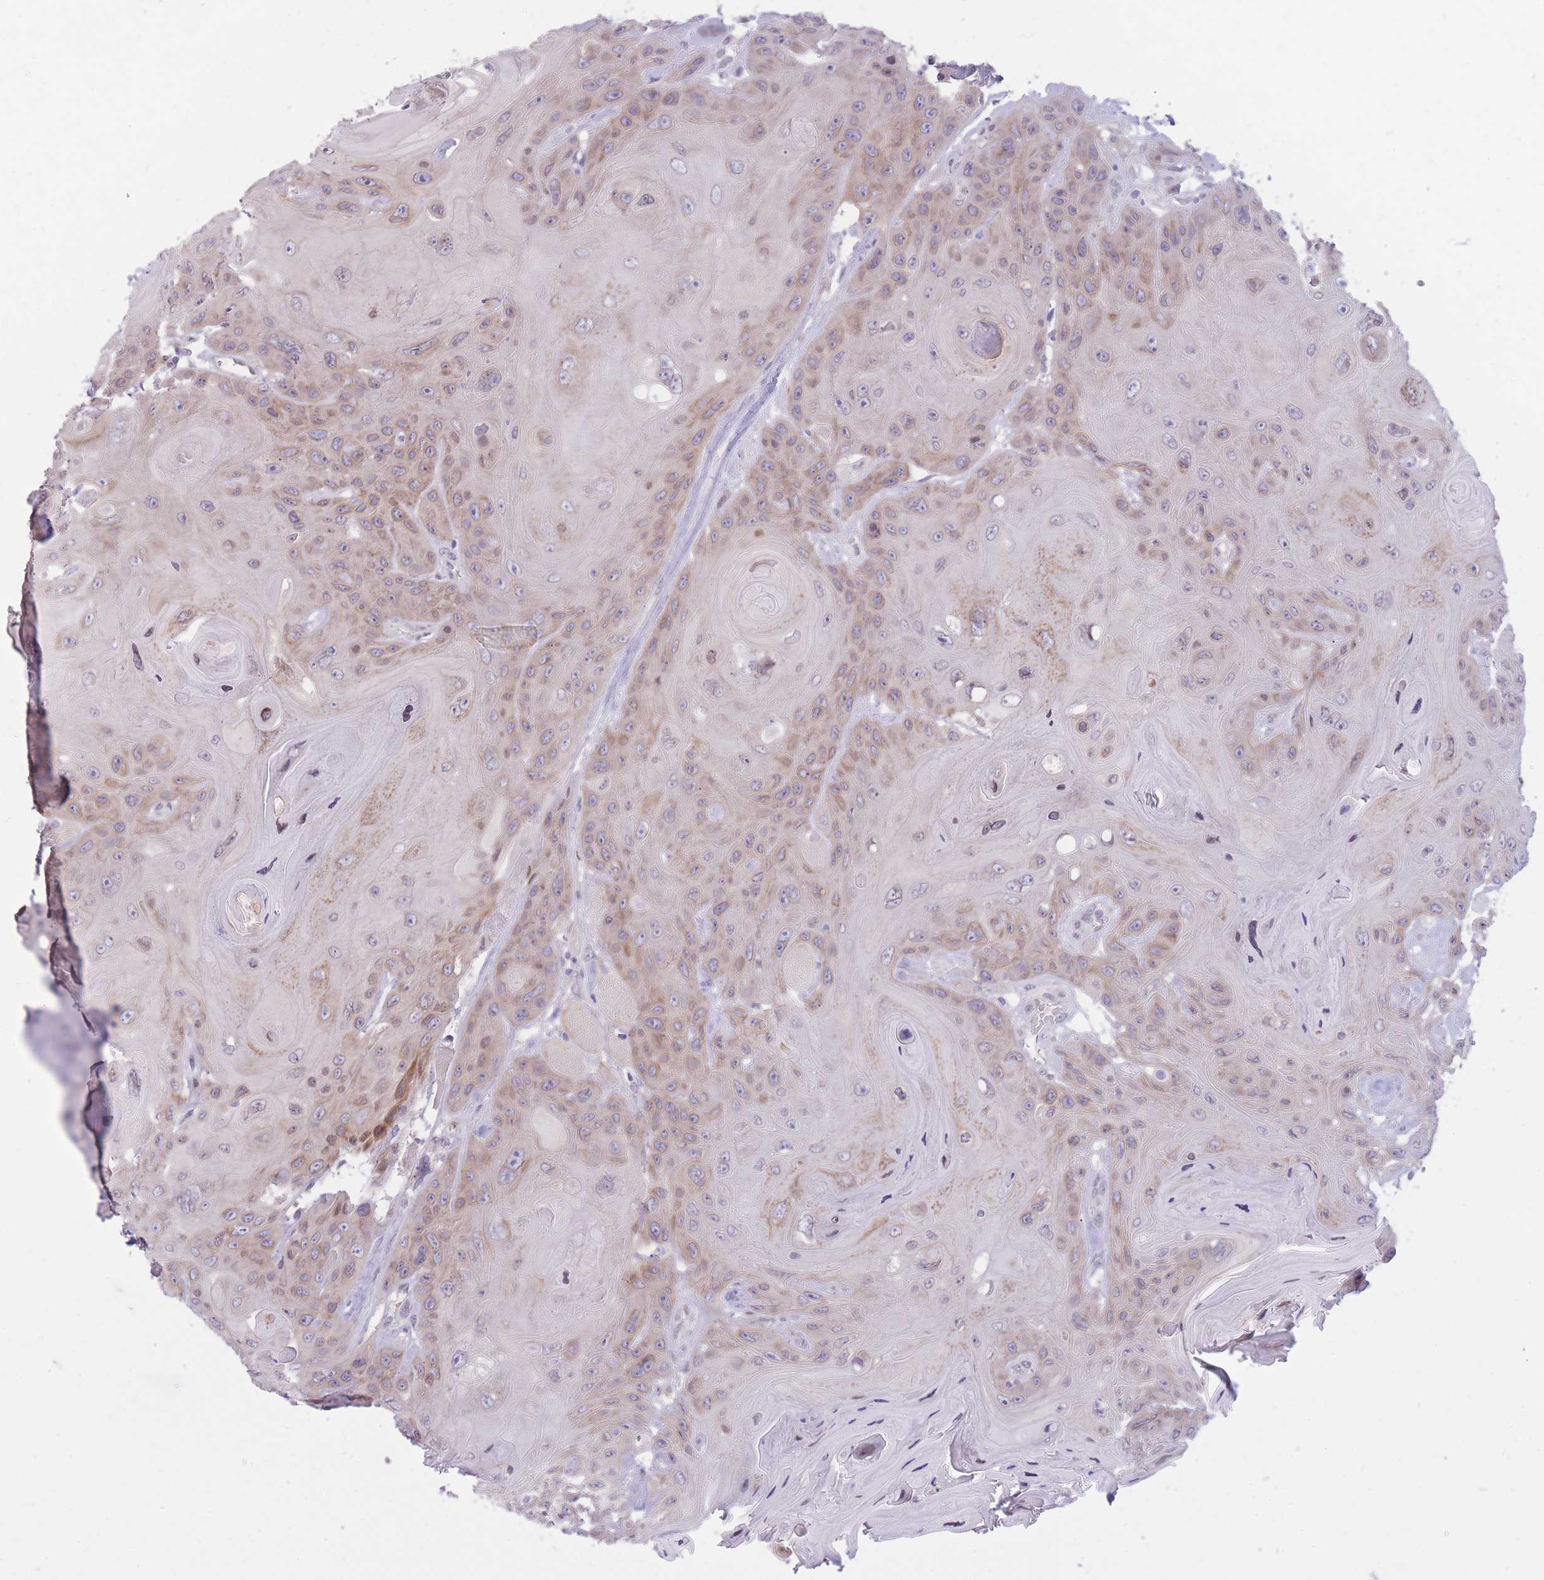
{"staining": {"intensity": "moderate", "quantity": "25%-75%", "location": "cytoplasmic/membranous"}, "tissue": "head and neck cancer", "cell_type": "Tumor cells", "image_type": "cancer", "snomed": [{"axis": "morphology", "description": "Squamous cell carcinoma, NOS"}, {"axis": "topography", "description": "Head-Neck"}], "caption": "Tumor cells demonstrate moderate cytoplasmic/membranous expression in approximately 25%-75% of cells in head and neck cancer (squamous cell carcinoma).", "gene": "HOOK2", "patient": {"sex": "female", "age": 59}}